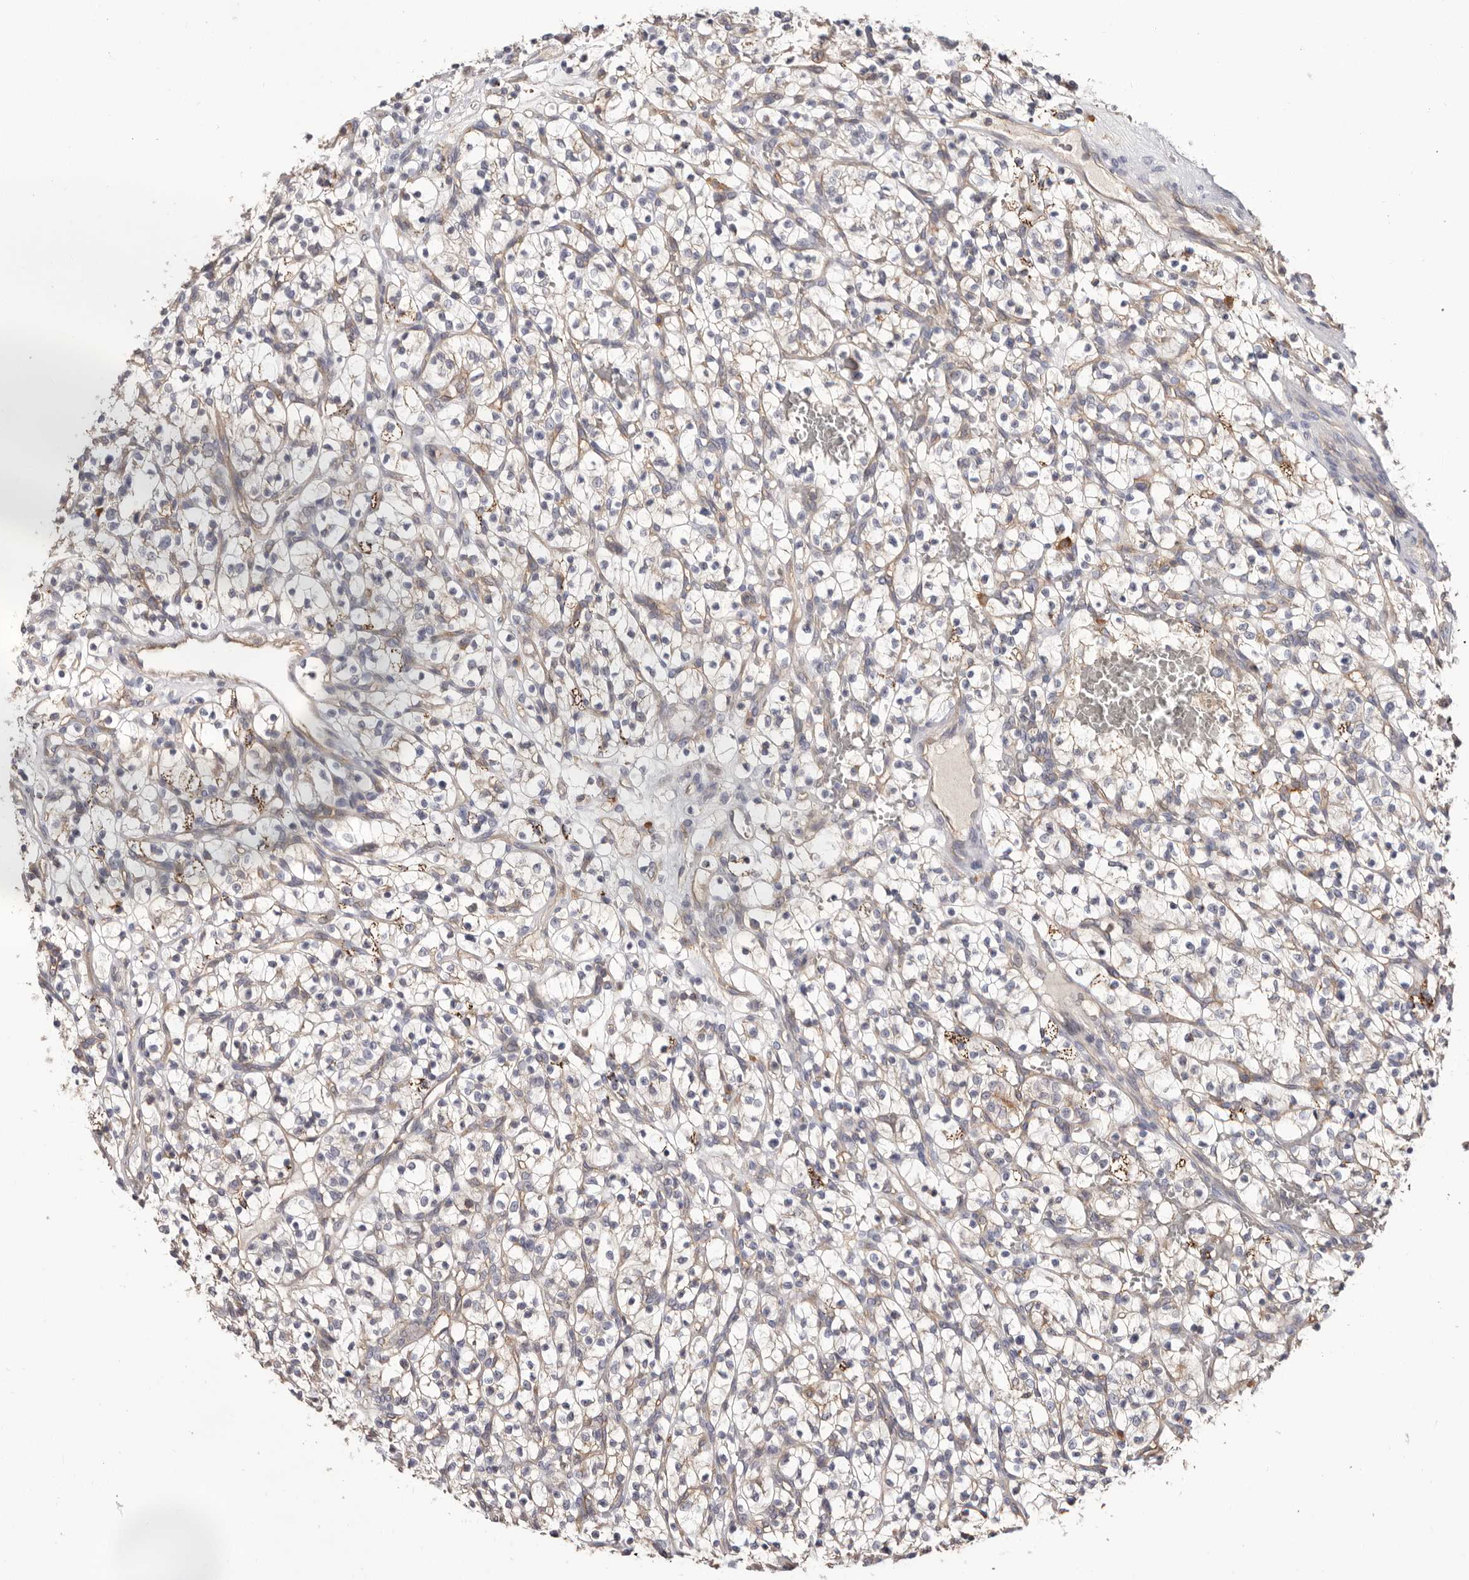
{"staining": {"intensity": "negative", "quantity": "none", "location": "none"}, "tissue": "renal cancer", "cell_type": "Tumor cells", "image_type": "cancer", "snomed": [{"axis": "morphology", "description": "Adenocarcinoma, NOS"}, {"axis": "topography", "description": "Kidney"}], "caption": "IHC image of renal adenocarcinoma stained for a protein (brown), which displays no positivity in tumor cells. The staining is performed using DAB brown chromogen with nuclei counter-stained in using hematoxylin.", "gene": "MMACHC", "patient": {"sex": "female", "age": 57}}